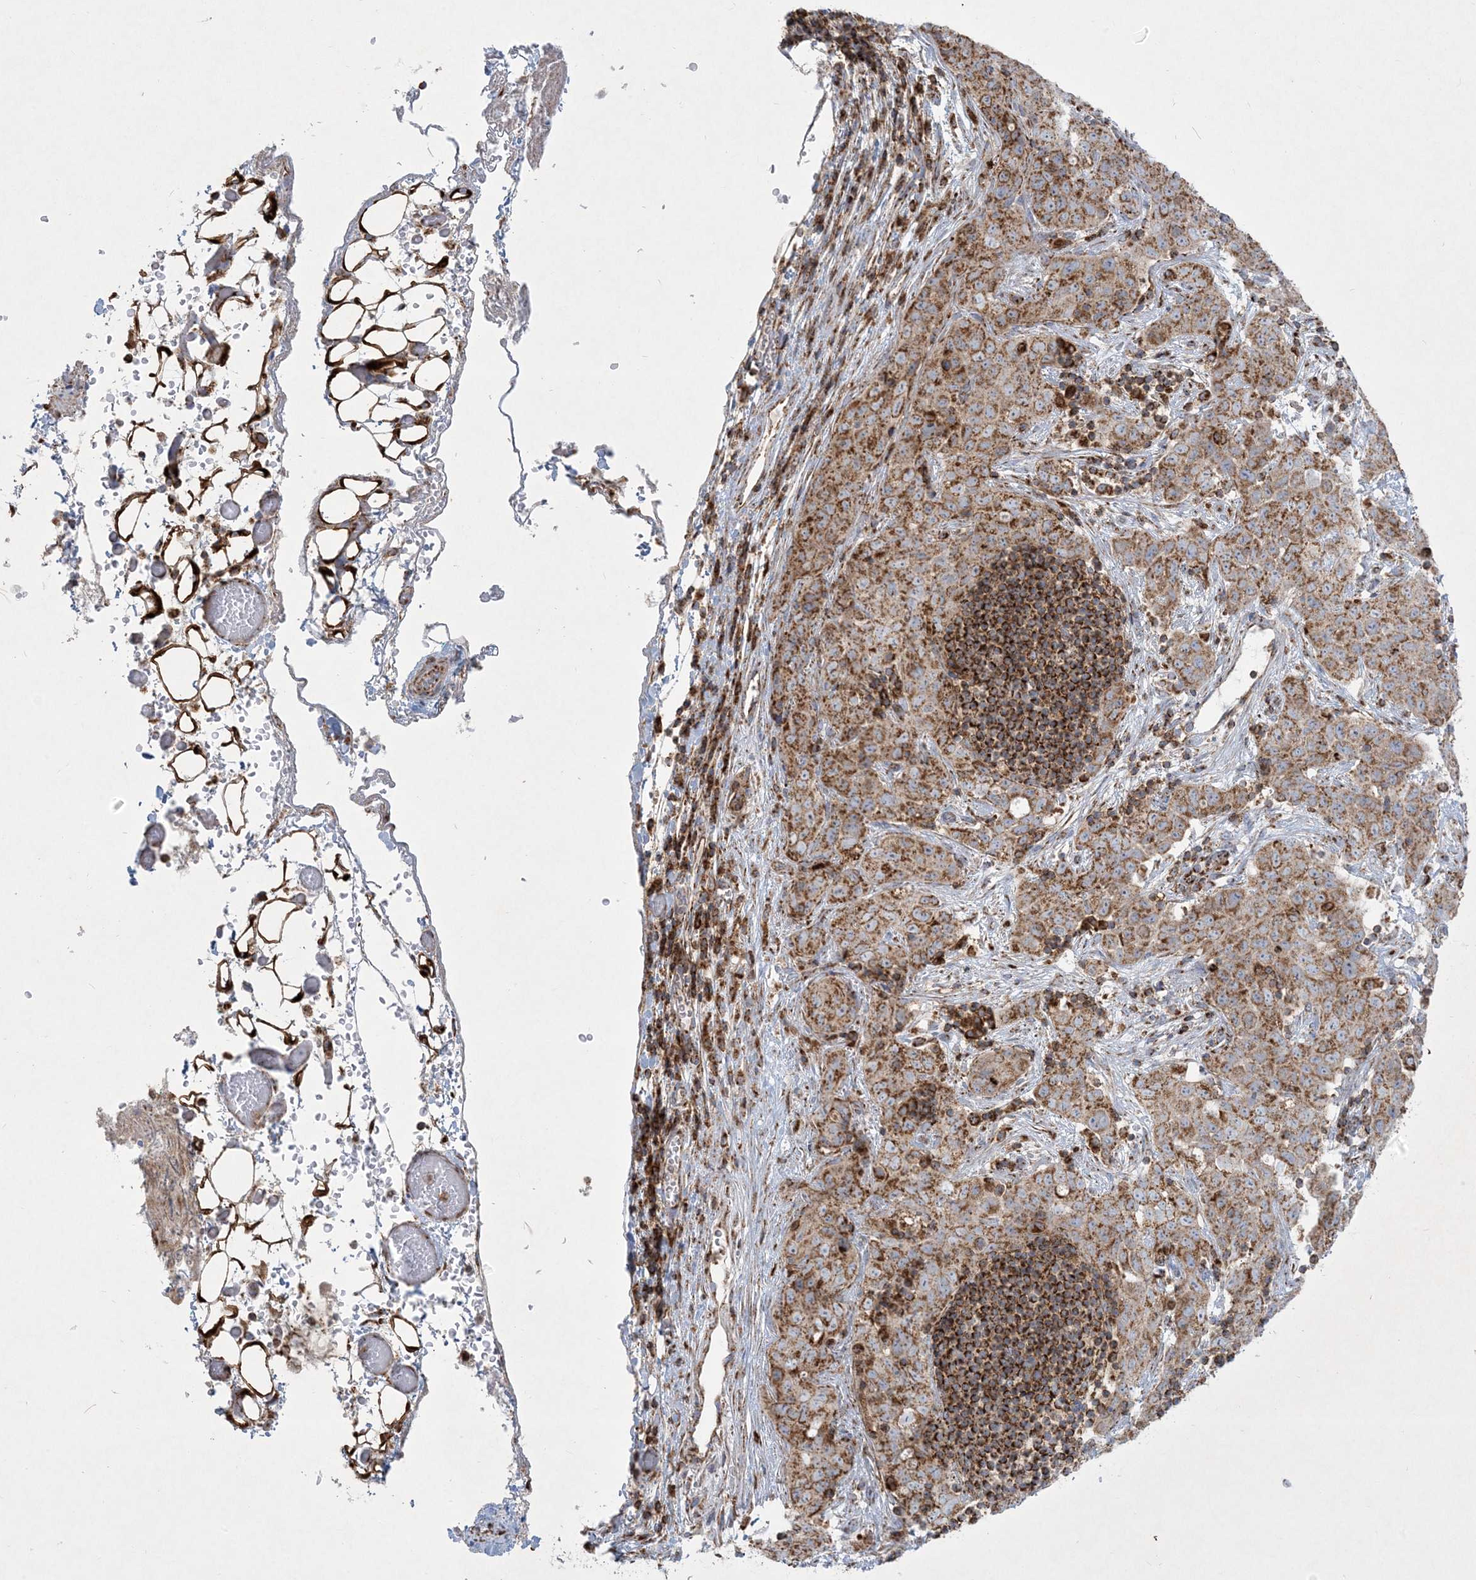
{"staining": {"intensity": "moderate", "quantity": ">75%", "location": "cytoplasmic/membranous"}, "tissue": "stomach cancer", "cell_type": "Tumor cells", "image_type": "cancer", "snomed": [{"axis": "morphology", "description": "Normal tissue, NOS"}, {"axis": "morphology", "description": "Adenocarcinoma, NOS"}, {"axis": "topography", "description": "Lymph node"}, {"axis": "topography", "description": "Stomach"}], "caption": "The immunohistochemical stain labels moderate cytoplasmic/membranous expression in tumor cells of stomach adenocarcinoma tissue. (DAB IHC with brightfield microscopy, high magnification).", "gene": "BEND4", "patient": {"sex": "male", "age": 48}}